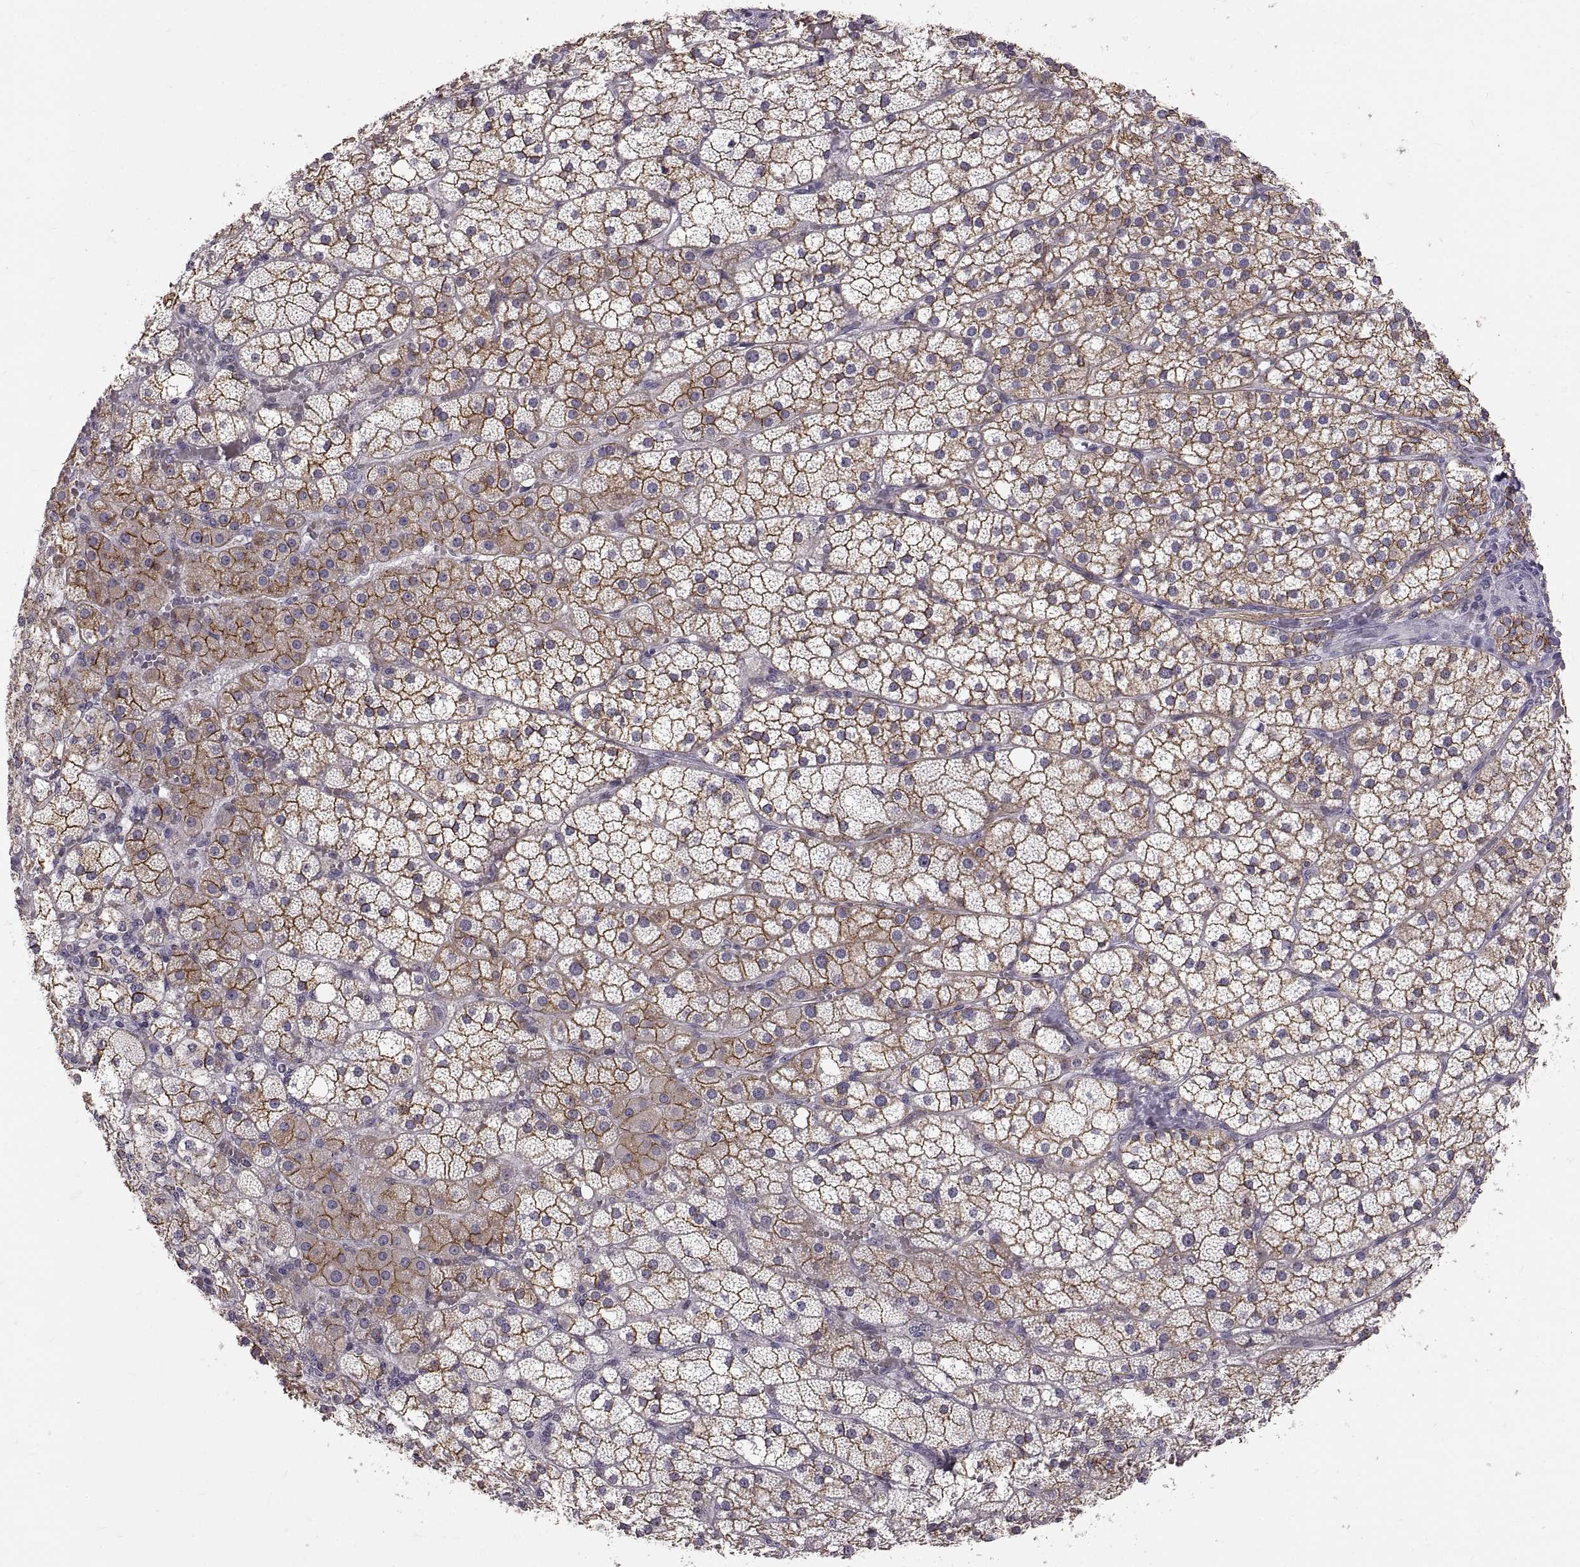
{"staining": {"intensity": "strong", "quantity": ">75%", "location": "cytoplasmic/membranous"}, "tissue": "adrenal gland", "cell_type": "Glandular cells", "image_type": "normal", "snomed": [{"axis": "morphology", "description": "Normal tissue, NOS"}, {"axis": "topography", "description": "Adrenal gland"}], "caption": "Strong cytoplasmic/membranous expression is present in about >75% of glandular cells in unremarkable adrenal gland.", "gene": "CDH2", "patient": {"sex": "male", "age": 53}}